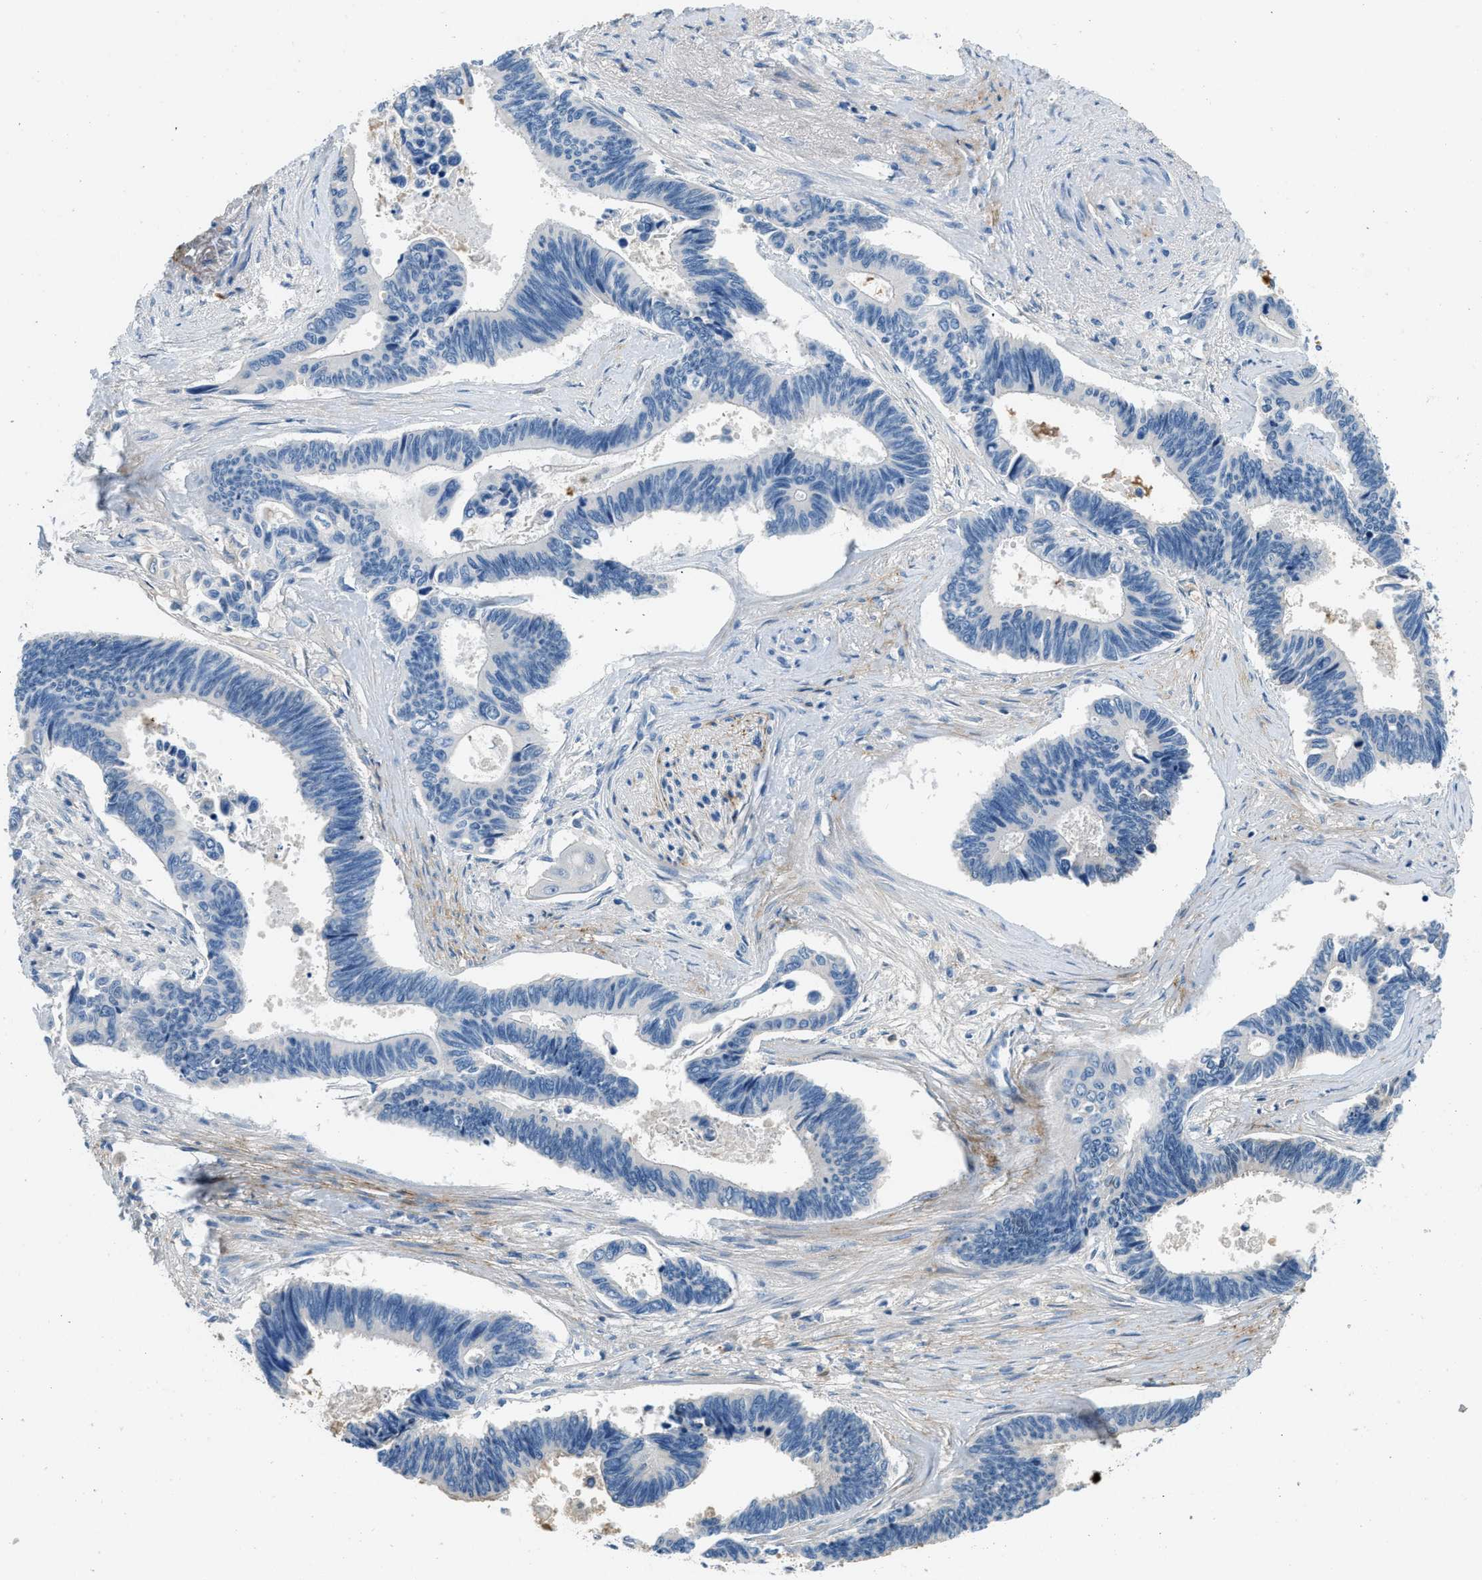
{"staining": {"intensity": "negative", "quantity": "none", "location": "none"}, "tissue": "pancreatic cancer", "cell_type": "Tumor cells", "image_type": "cancer", "snomed": [{"axis": "morphology", "description": "Adenocarcinoma, NOS"}, {"axis": "topography", "description": "Pancreas"}], "caption": "High power microscopy histopathology image of an immunohistochemistry histopathology image of pancreatic cancer (adenocarcinoma), revealing no significant expression in tumor cells.", "gene": "STC1", "patient": {"sex": "female", "age": 70}}